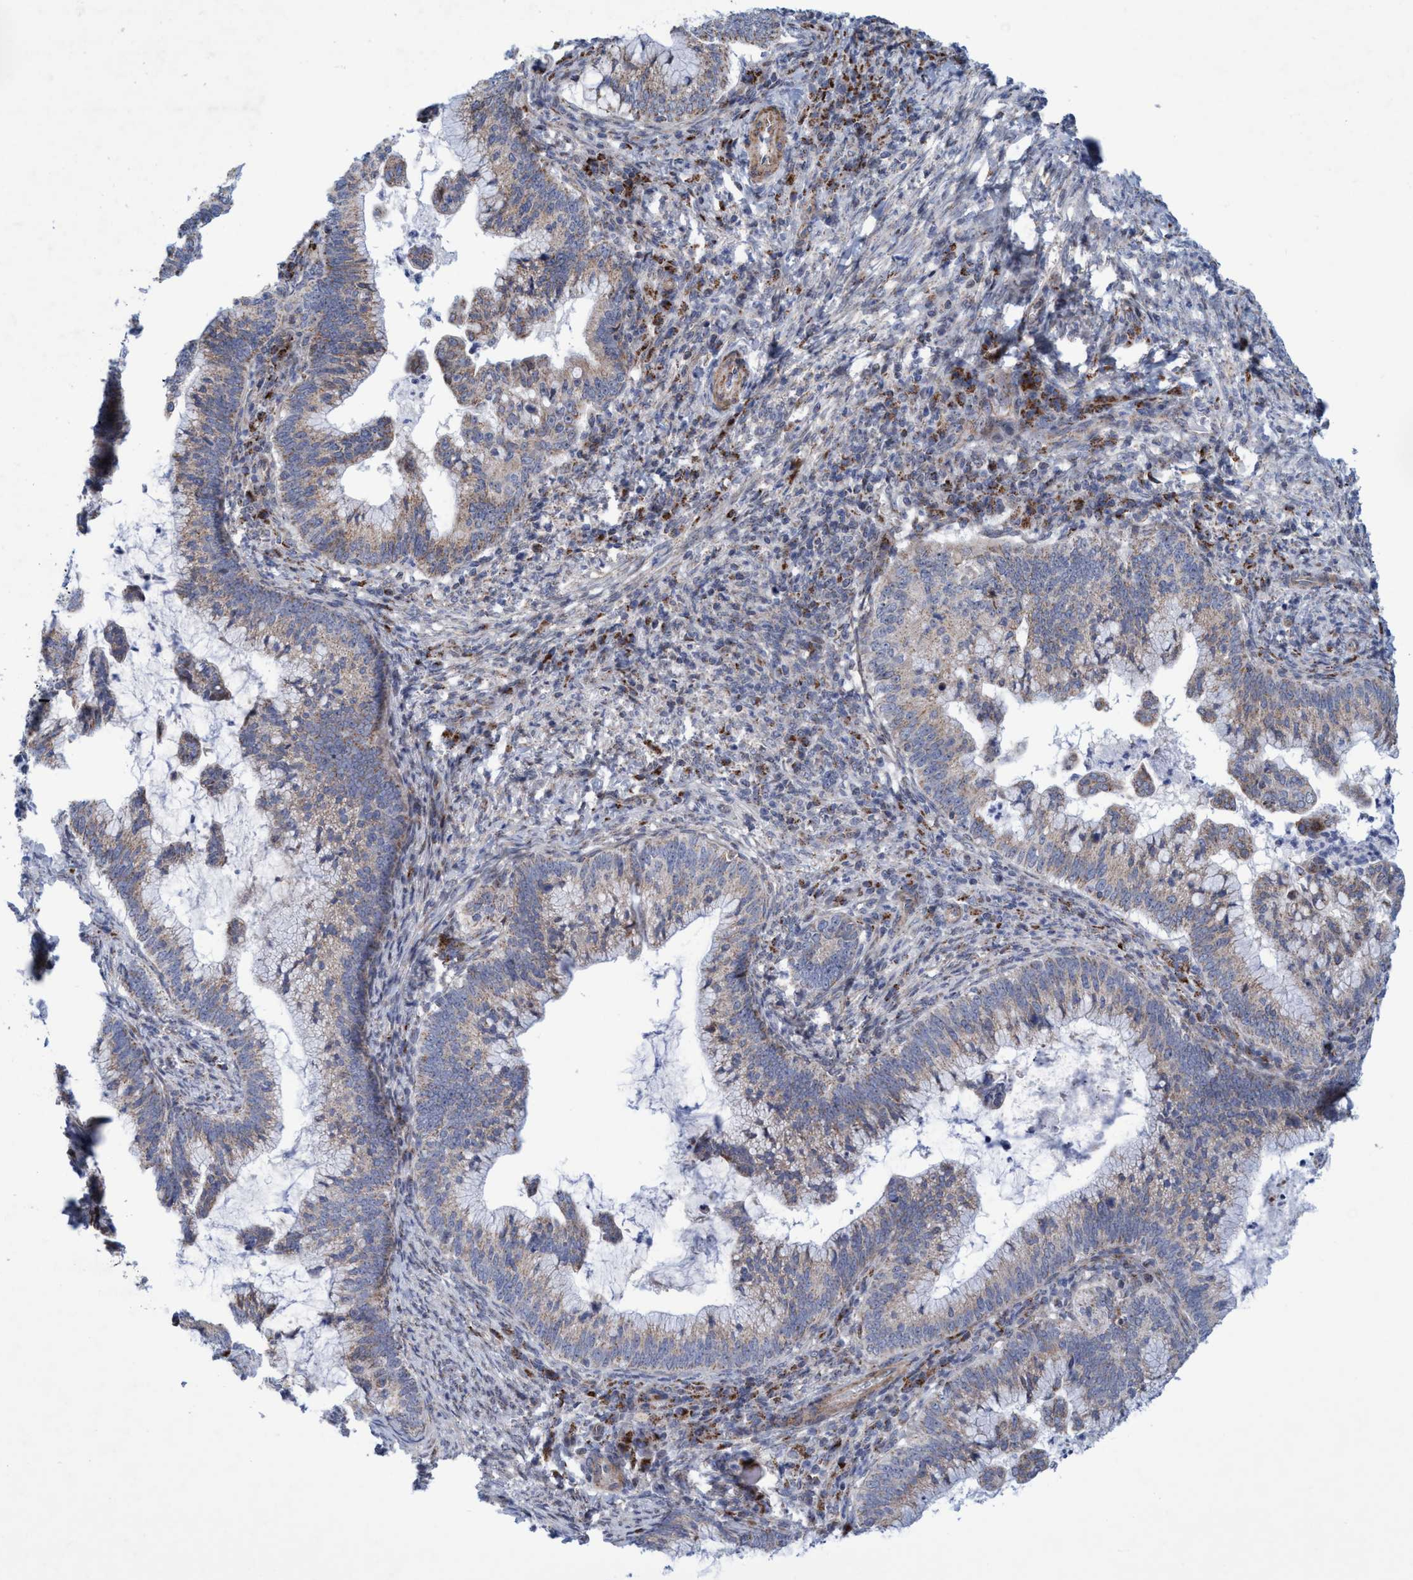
{"staining": {"intensity": "weak", "quantity": ">75%", "location": "cytoplasmic/membranous"}, "tissue": "cervical cancer", "cell_type": "Tumor cells", "image_type": "cancer", "snomed": [{"axis": "morphology", "description": "Adenocarcinoma, NOS"}, {"axis": "topography", "description": "Cervix"}], "caption": "Tumor cells demonstrate weak cytoplasmic/membranous positivity in about >75% of cells in cervical adenocarcinoma.", "gene": "POLR1F", "patient": {"sex": "female", "age": 36}}